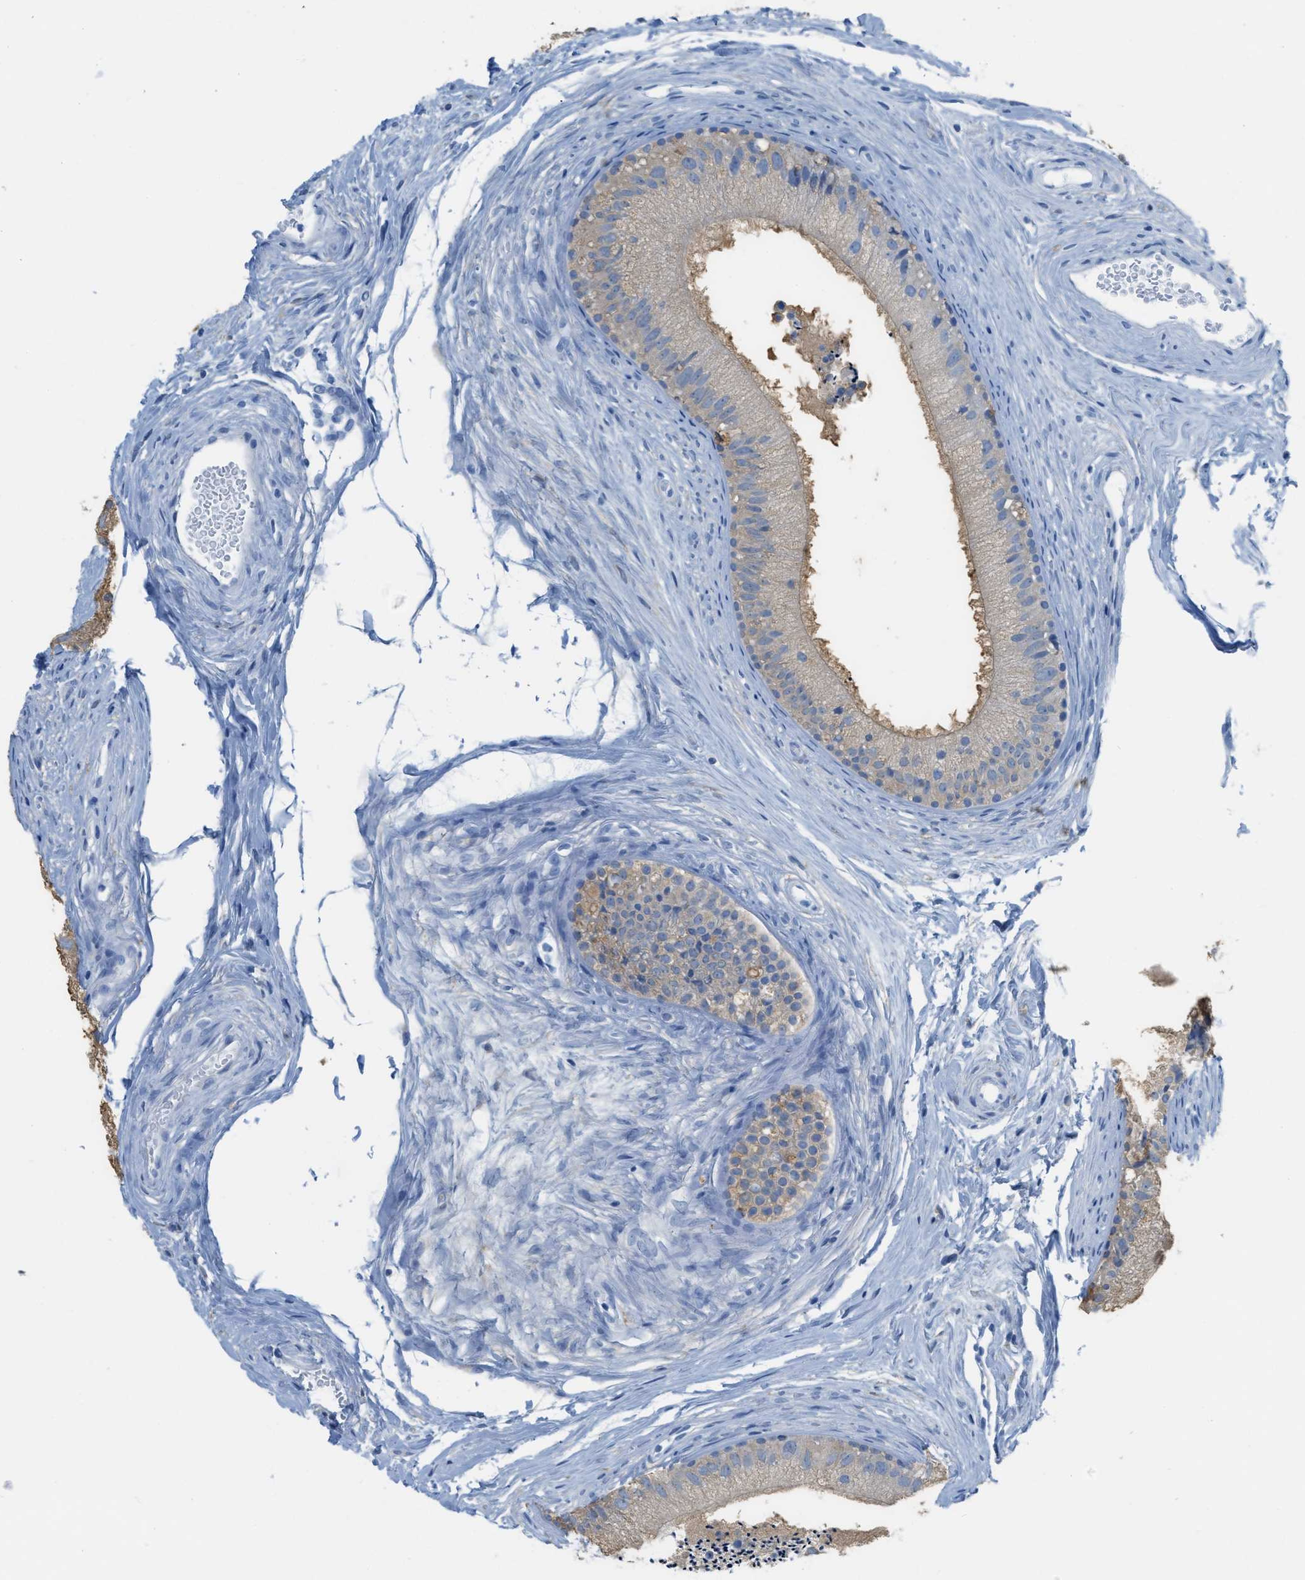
{"staining": {"intensity": "moderate", "quantity": "<25%", "location": "cytoplasmic/membranous"}, "tissue": "epididymis", "cell_type": "Glandular cells", "image_type": "normal", "snomed": [{"axis": "morphology", "description": "Normal tissue, NOS"}, {"axis": "topography", "description": "Epididymis"}], "caption": "The image displays staining of benign epididymis, revealing moderate cytoplasmic/membranous protein positivity (brown color) within glandular cells.", "gene": "ASGR1", "patient": {"sex": "male", "age": 56}}